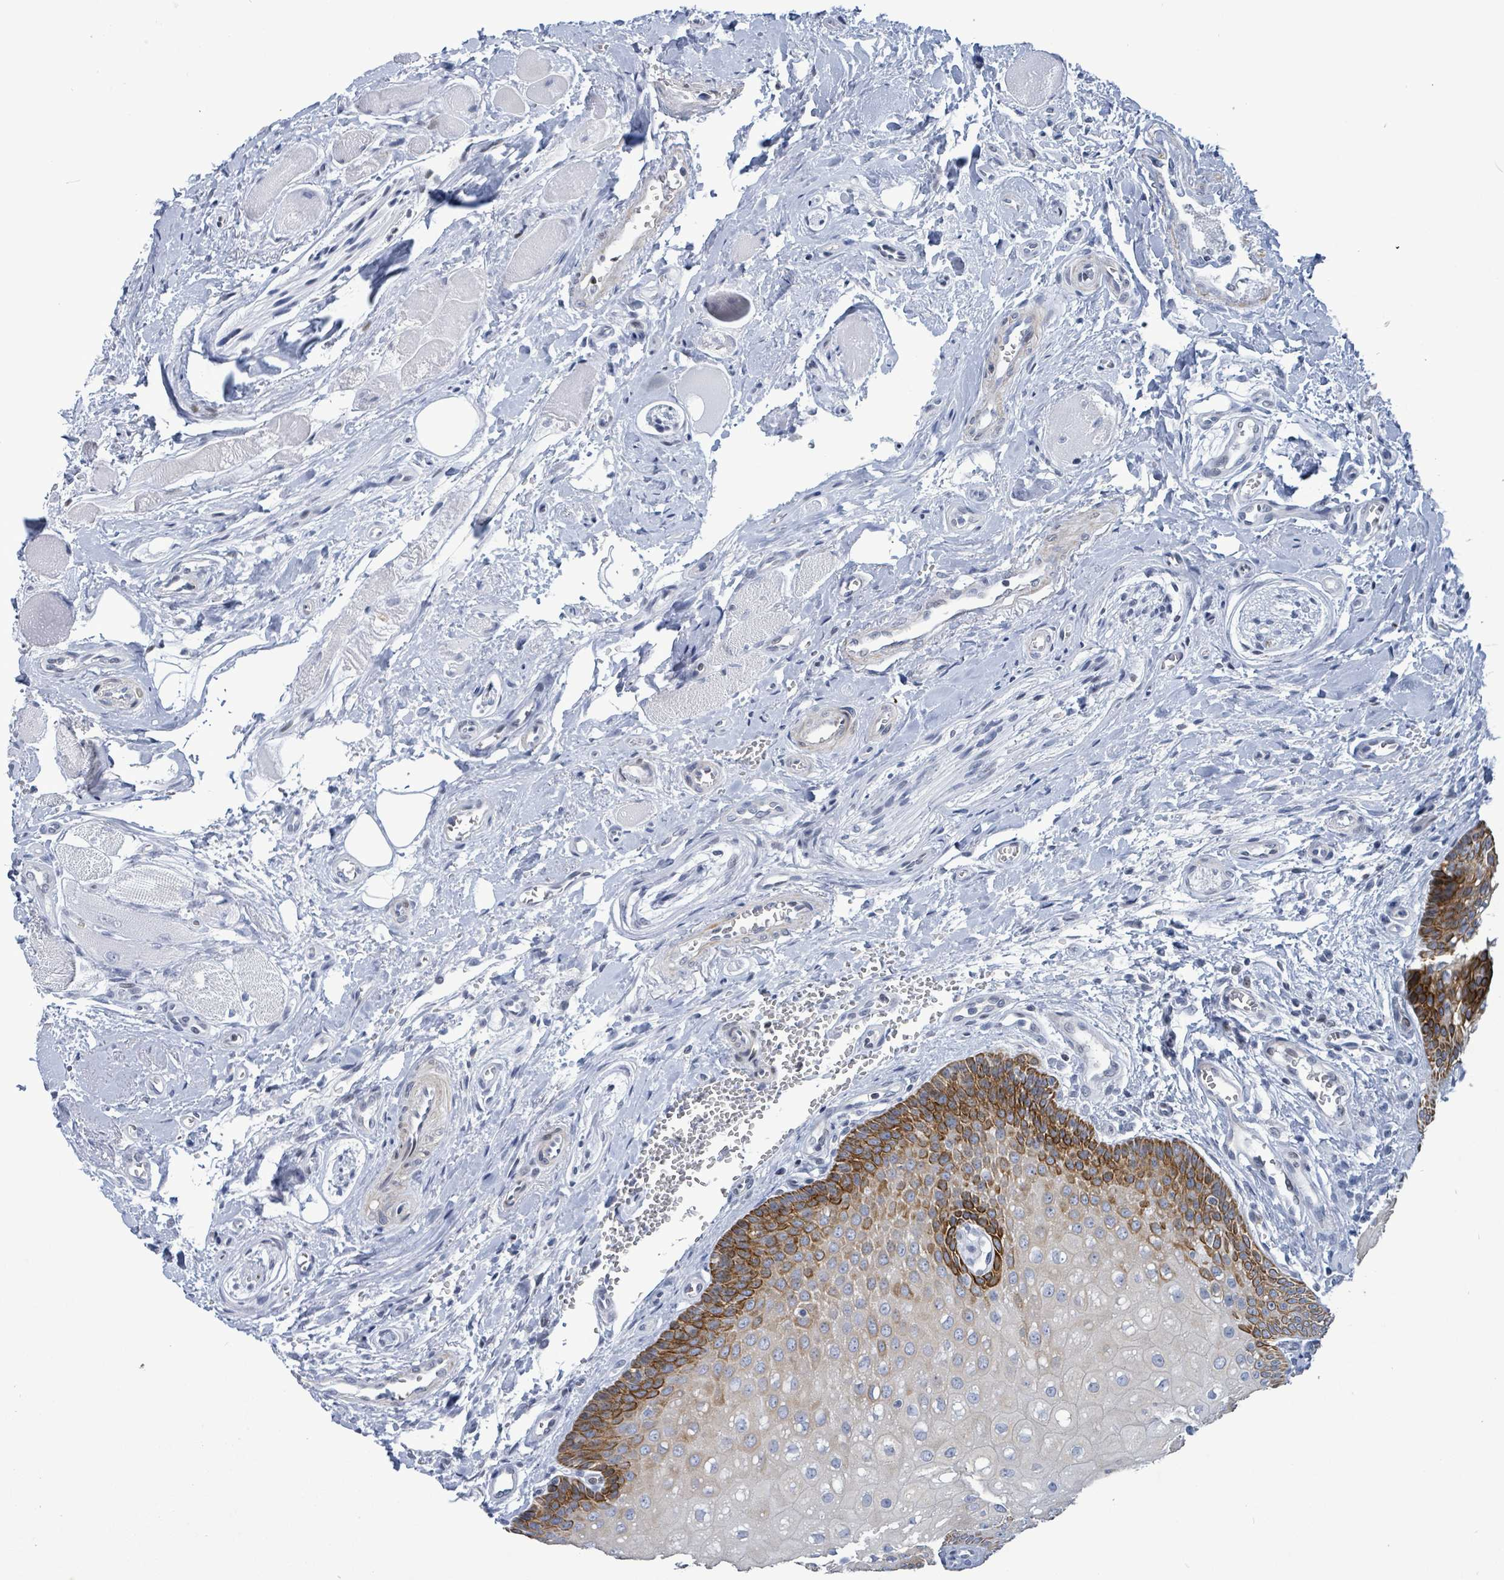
{"staining": {"intensity": "strong", "quantity": ">75%", "location": "cytoplasmic/membranous"}, "tissue": "oral mucosa", "cell_type": "Squamous epithelial cells", "image_type": "normal", "snomed": [{"axis": "morphology", "description": "Normal tissue, NOS"}, {"axis": "morphology", "description": "Squamous cell carcinoma, NOS"}, {"axis": "topography", "description": "Oral tissue"}, {"axis": "topography", "description": "Tounge, NOS"}, {"axis": "topography", "description": "Head-Neck"}], "caption": "Immunohistochemistry micrograph of unremarkable oral mucosa: human oral mucosa stained using immunohistochemistry shows high levels of strong protein expression localized specifically in the cytoplasmic/membranous of squamous epithelial cells, appearing as a cytoplasmic/membranous brown color.", "gene": "NTN3", "patient": {"sex": "male", "age": 79}}